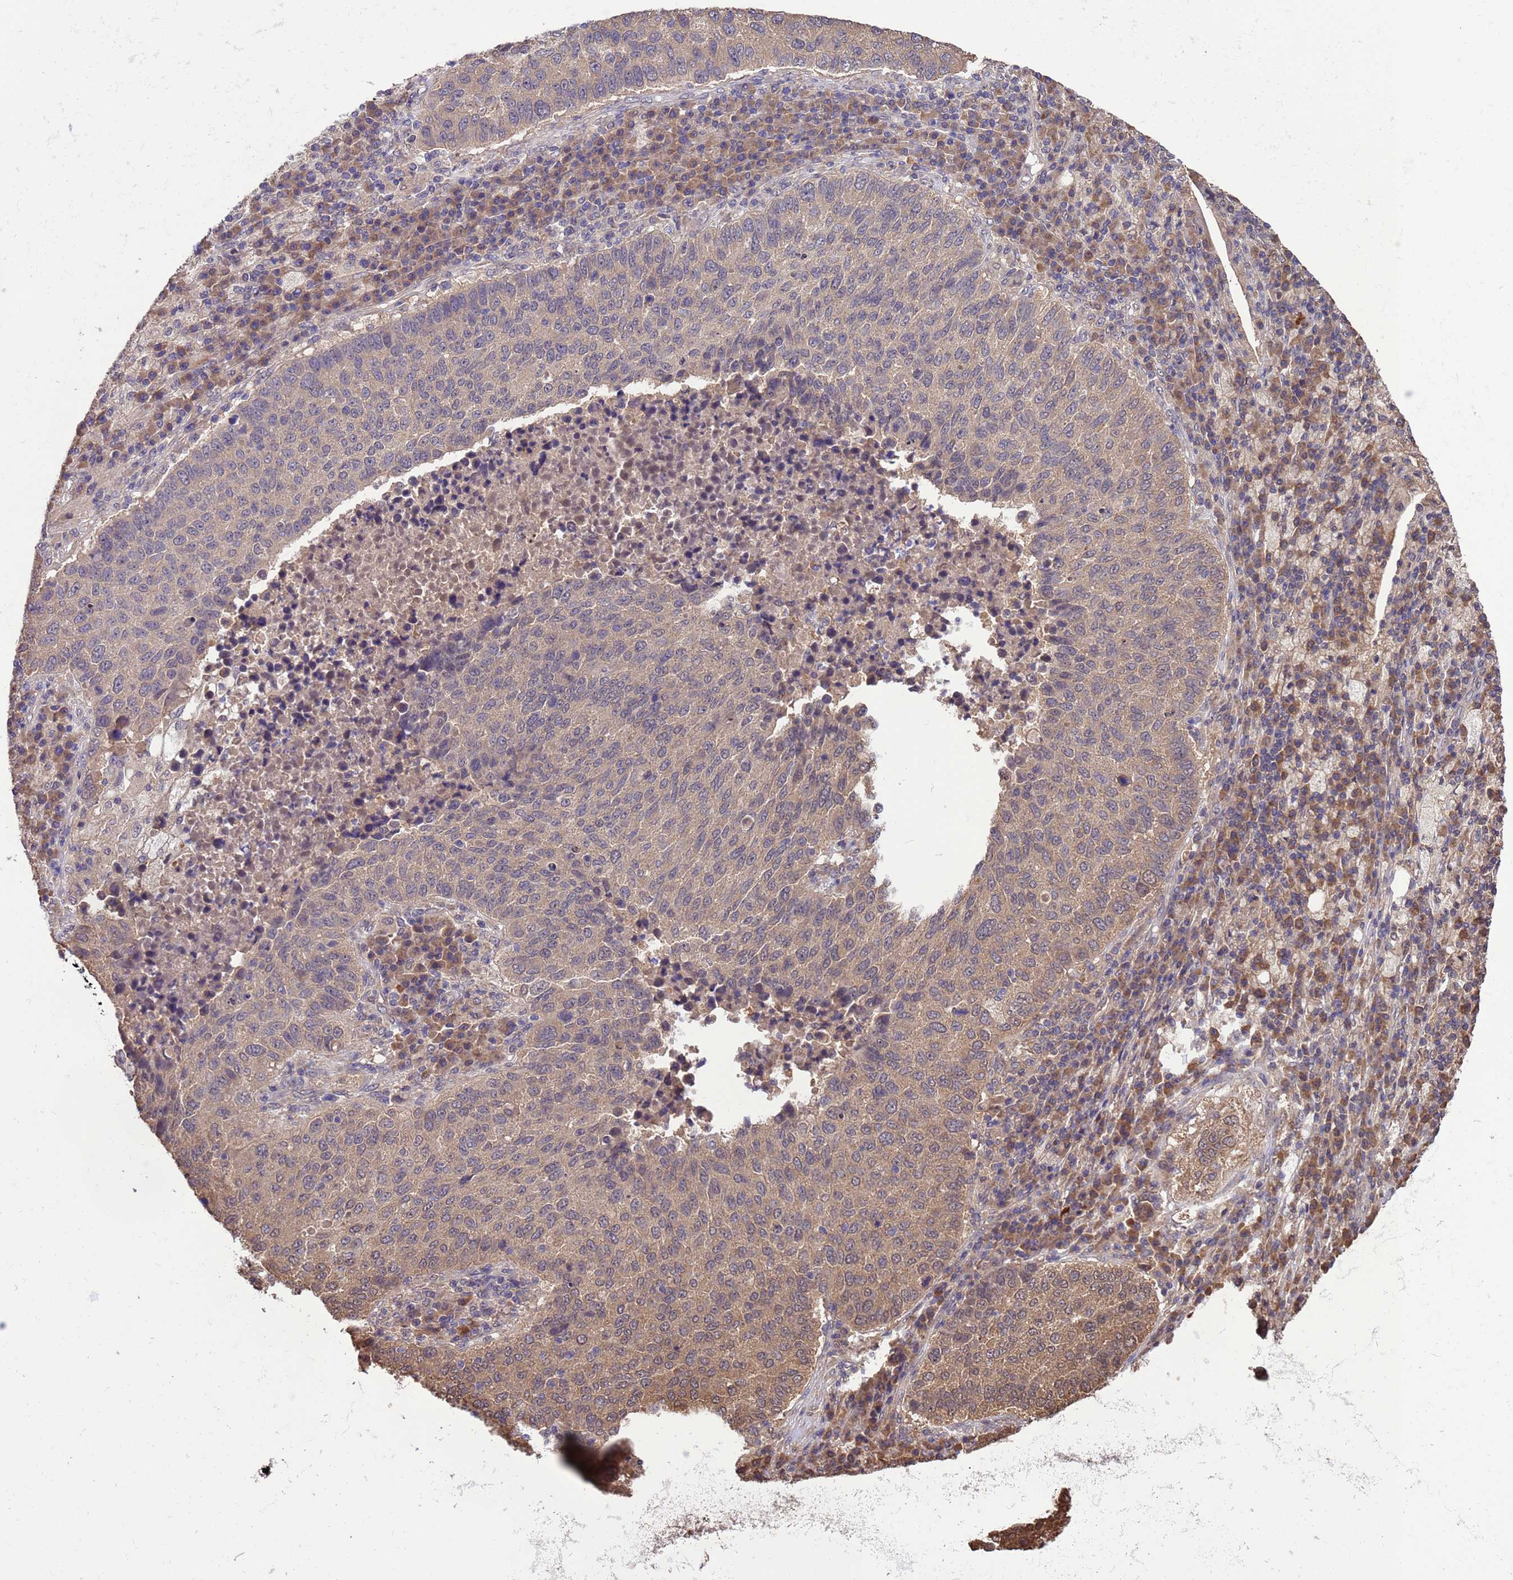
{"staining": {"intensity": "weak", "quantity": ">75%", "location": "cytoplasmic/membranous"}, "tissue": "lung cancer", "cell_type": "Tumor cells", "image_type": "cancer", "snomed": [{"axis": "morphology", "description": "Squamous cell carcinoma, NOS"}, {"axis": "topography", "description": "Lung"}], "caption": "Weak cytoplasmic/membranous positivity is appreciated in approximately >75% of tumor cells in lung cancer (squamous cell carcinoma).", "gene": "ZFP69B", "patient": {"sex": "male", "age": 73}}